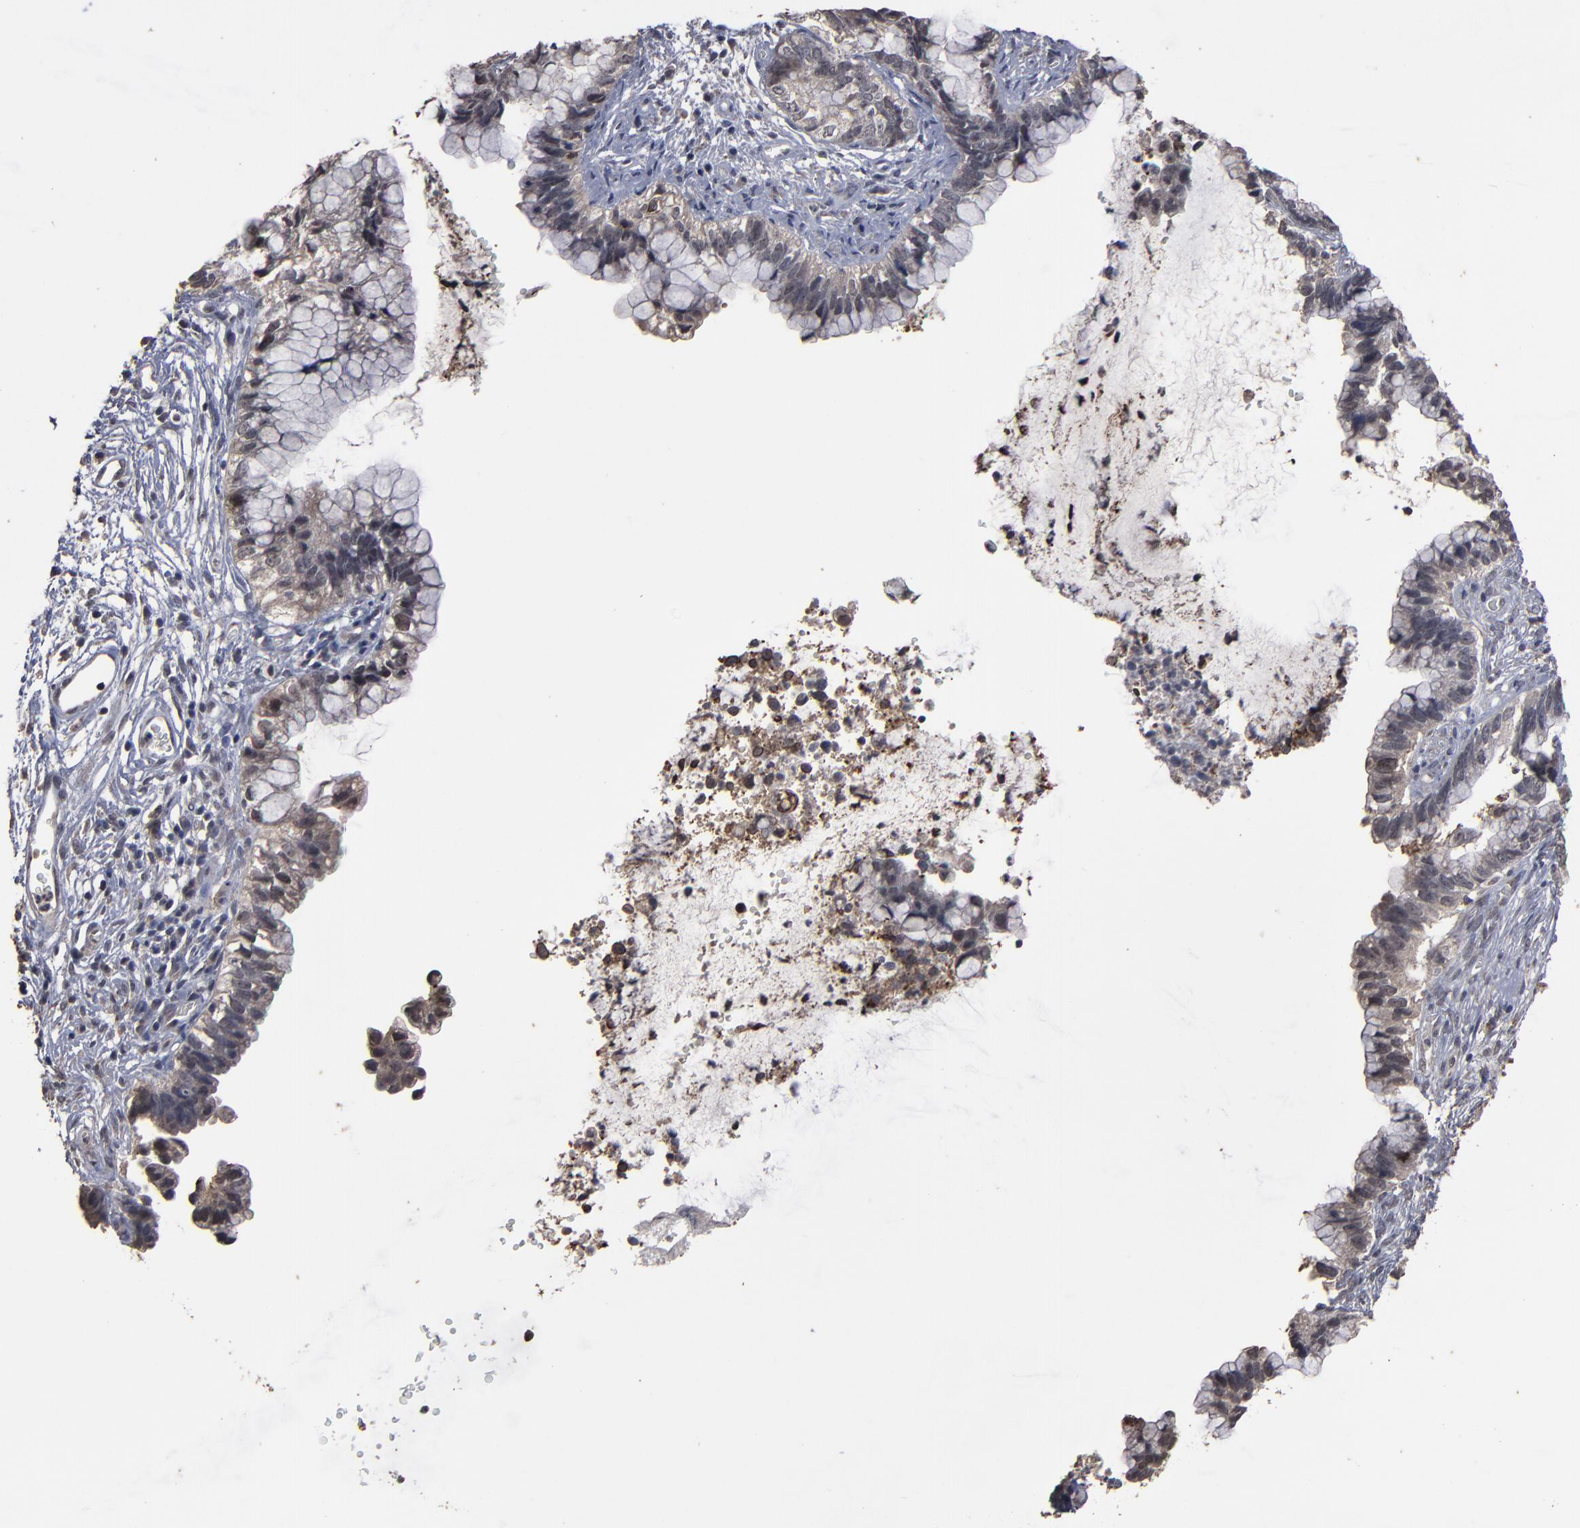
{"staining": {"intensity": "weak", "quantity": "25%-75%", "location": "cytoplasmic/membranous"}, "tissue": "cervical cancer", "cell_type": "Tumor cells", "image_type": "cancer", "snomed": [{"axis": "morphology", "description": "Adenocarcinoma, NOS"}, {"axis": "topography", "description": "Cervix"}], "caption": "DAB (3,3'-diaminobenzidine) immunohistochemical staining of human adenocarcinoma (cervical) exhibits weak cytoplasmic/membranous protein expression in about 25%-75% of tumor cells.", "gene": "SLC22A17", "patient": {"sex": "female", "age": 44}}